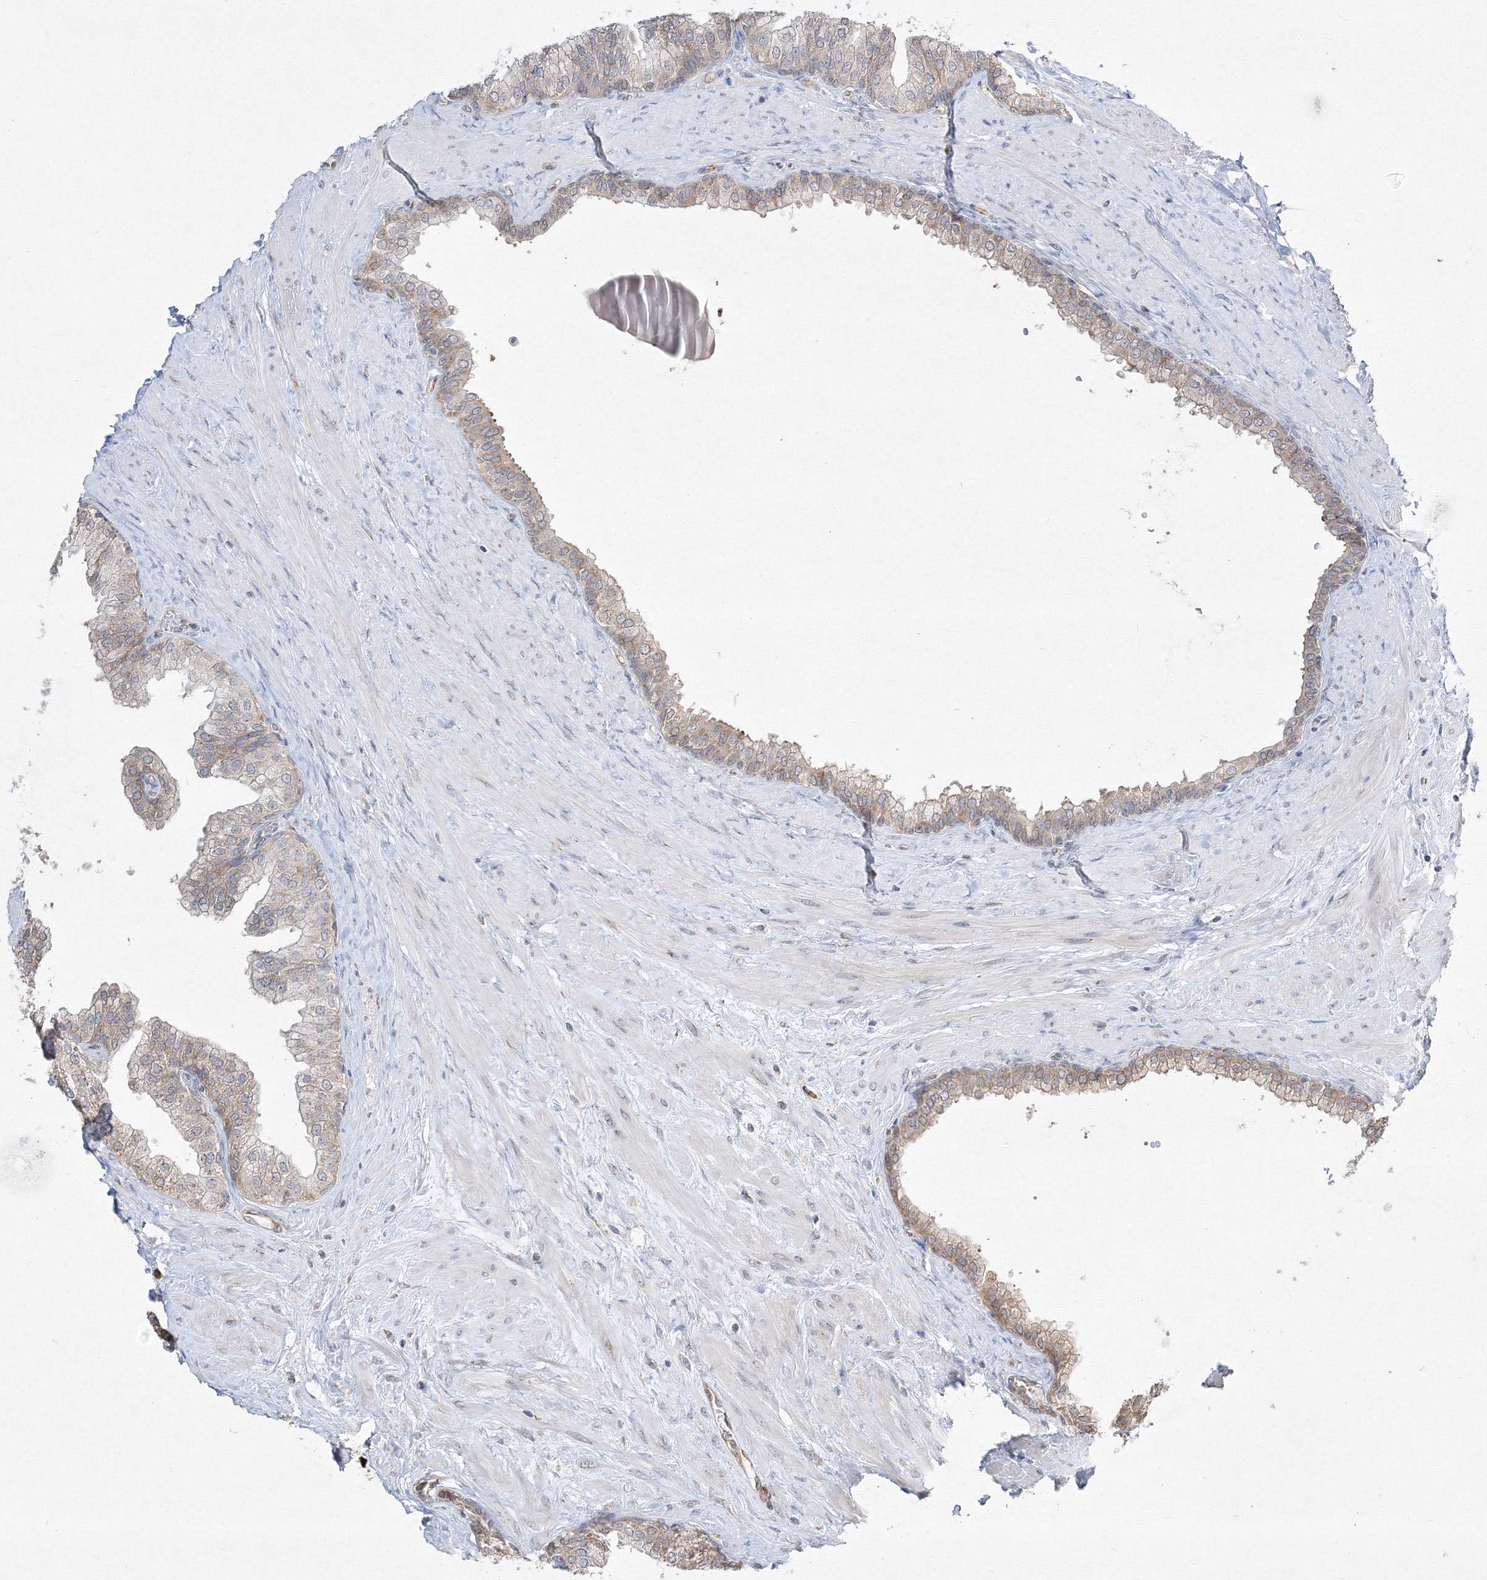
{"staining": {"intensity": "weak", "quantity": "<25%", "location": "cytoplasmic/membranous"}, "tissue": "prostate", "cell_type": "Glandular cells", "image_type": "normal", "snomed": [{"axis": "morphology", "description": "Normal tissue, NOS"}, {"axis": "morphology", "description": "Urothelial carcinoma, Low grade"}, {"axis": "topography", "description": "Urinary bladder"}, {"axis": "topography", "description": "Prostate"}], "caption": "This is a photomicrograph of immunohistochemistry staining of benign prostate, which shows no expression in glandular cells.", "gene": "FBXL8", "patient": {"sex": "male", "age": 60}}